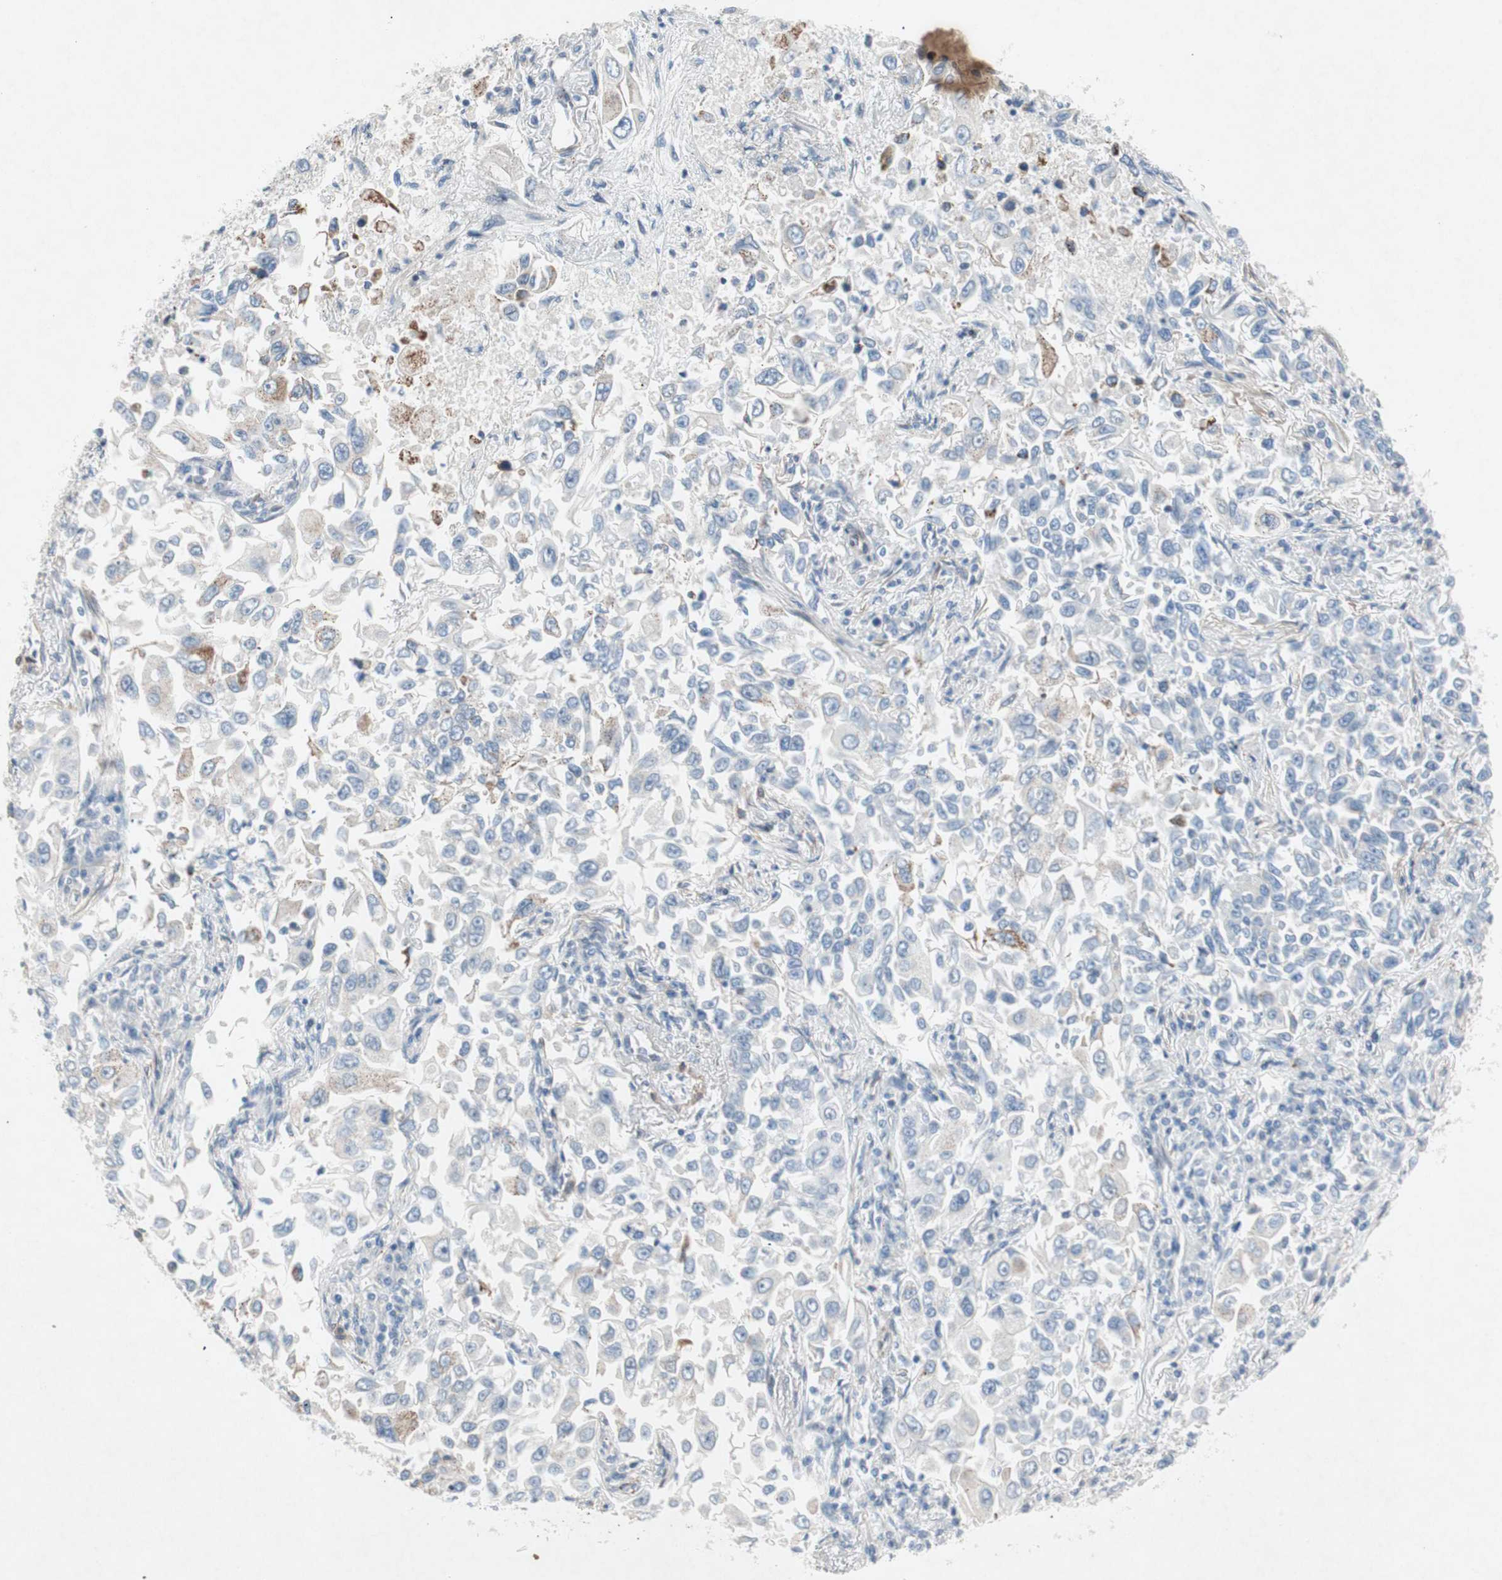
{"staining": {"intensity": "negative", "quantity": "none", "location": "none"}, "tissue": "lung cancer", "cell_type": "Tumor cells", "image_type": "cancer", "snomed": [{"axis": "morphology", "description": "Adenocarcinoma, NOS"}, {"axis": "topography", "description": "Lung"}], "caption": "Tumor cells show no significant protein positivity in lung cancer (adenocarcinoma).", "gene": "ARNT2", "patient": {"sex": "male", "age": 84}}